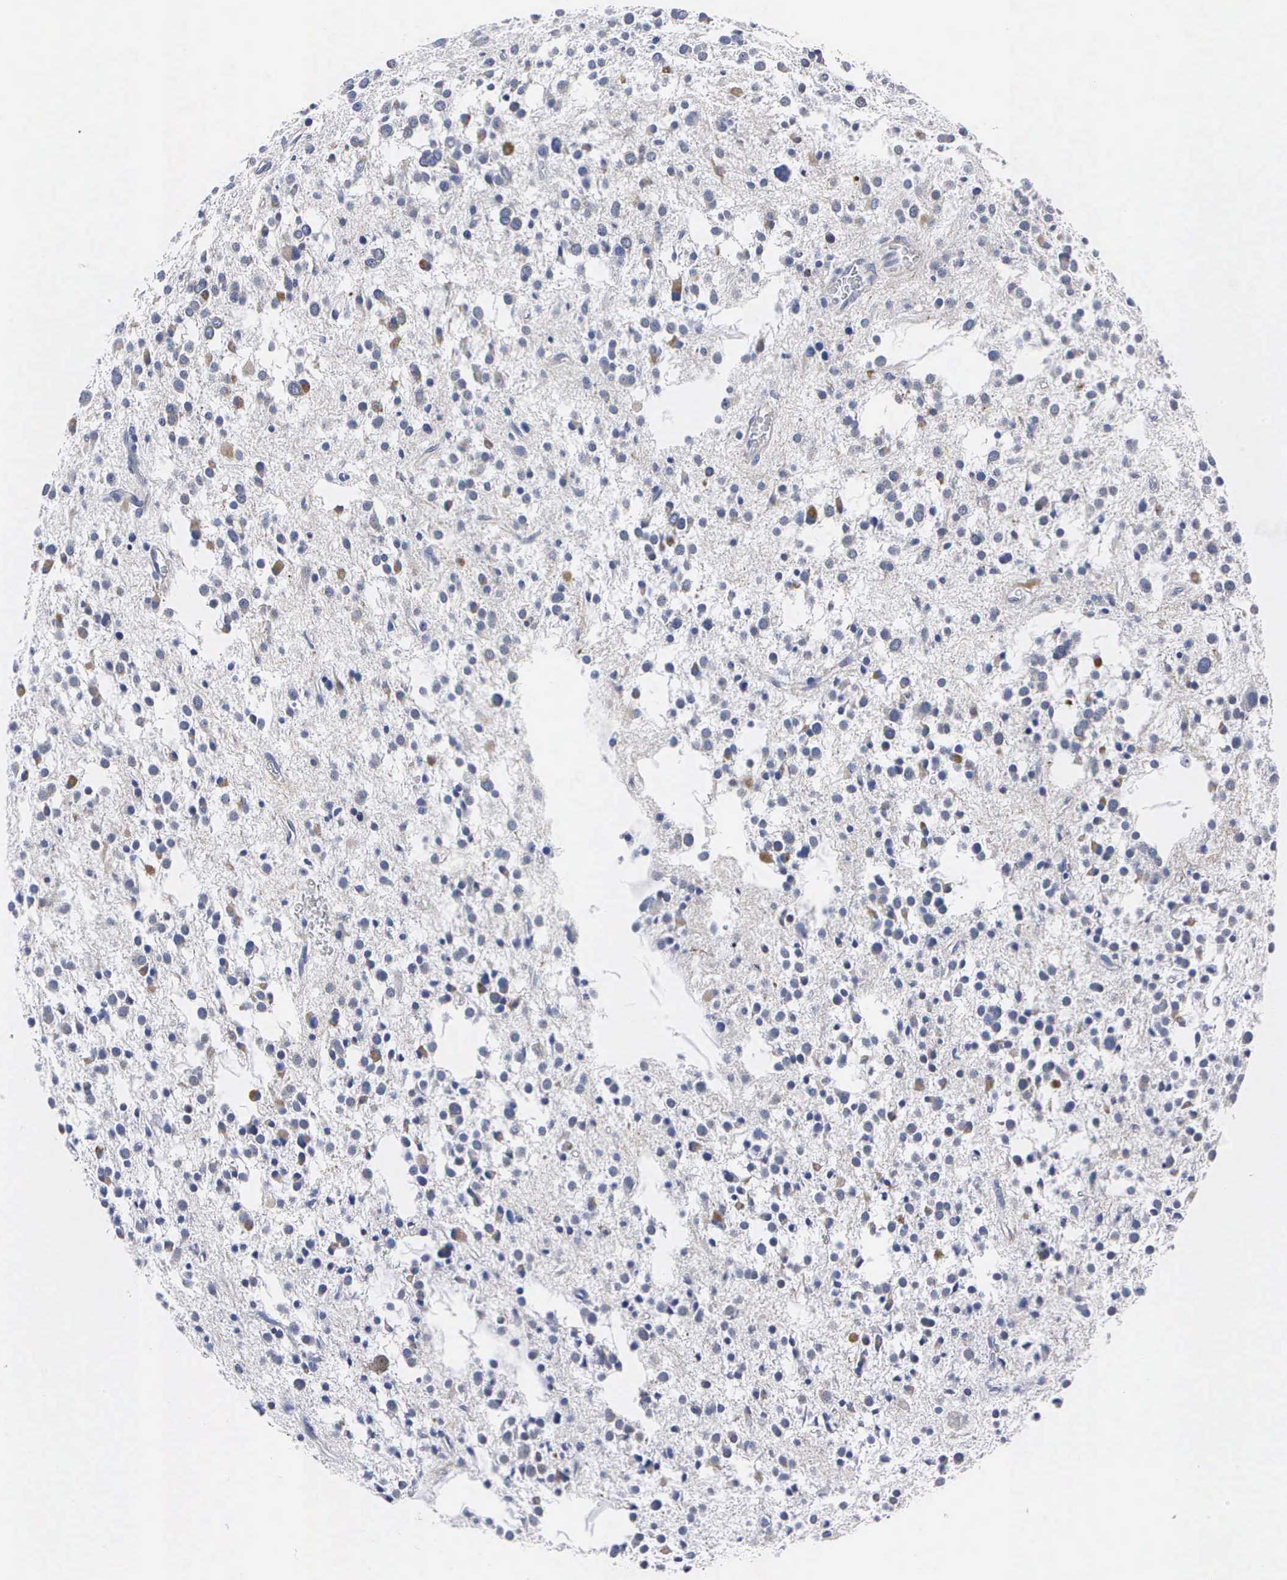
{"staining": {"intensity": "weak", "quantity": "<25%", "location": "cytoplasmic/membranous"}, "tissue": "glioma", "cell_type": "Tumor cells", "image_type": "cancer", "snomed": [{"axis": "morphology", "description": "Glioma, malignant, Low grade"}, {"axis": "topography", "description": "Brain"}], "caption": "High power microscopy photomicrograph of an IHC image of malignant glioma (low-grade), revealing no significant positivity in tumor cells.", "gene": "ENO2", "patient": {"sex": "female", "age": 36}}